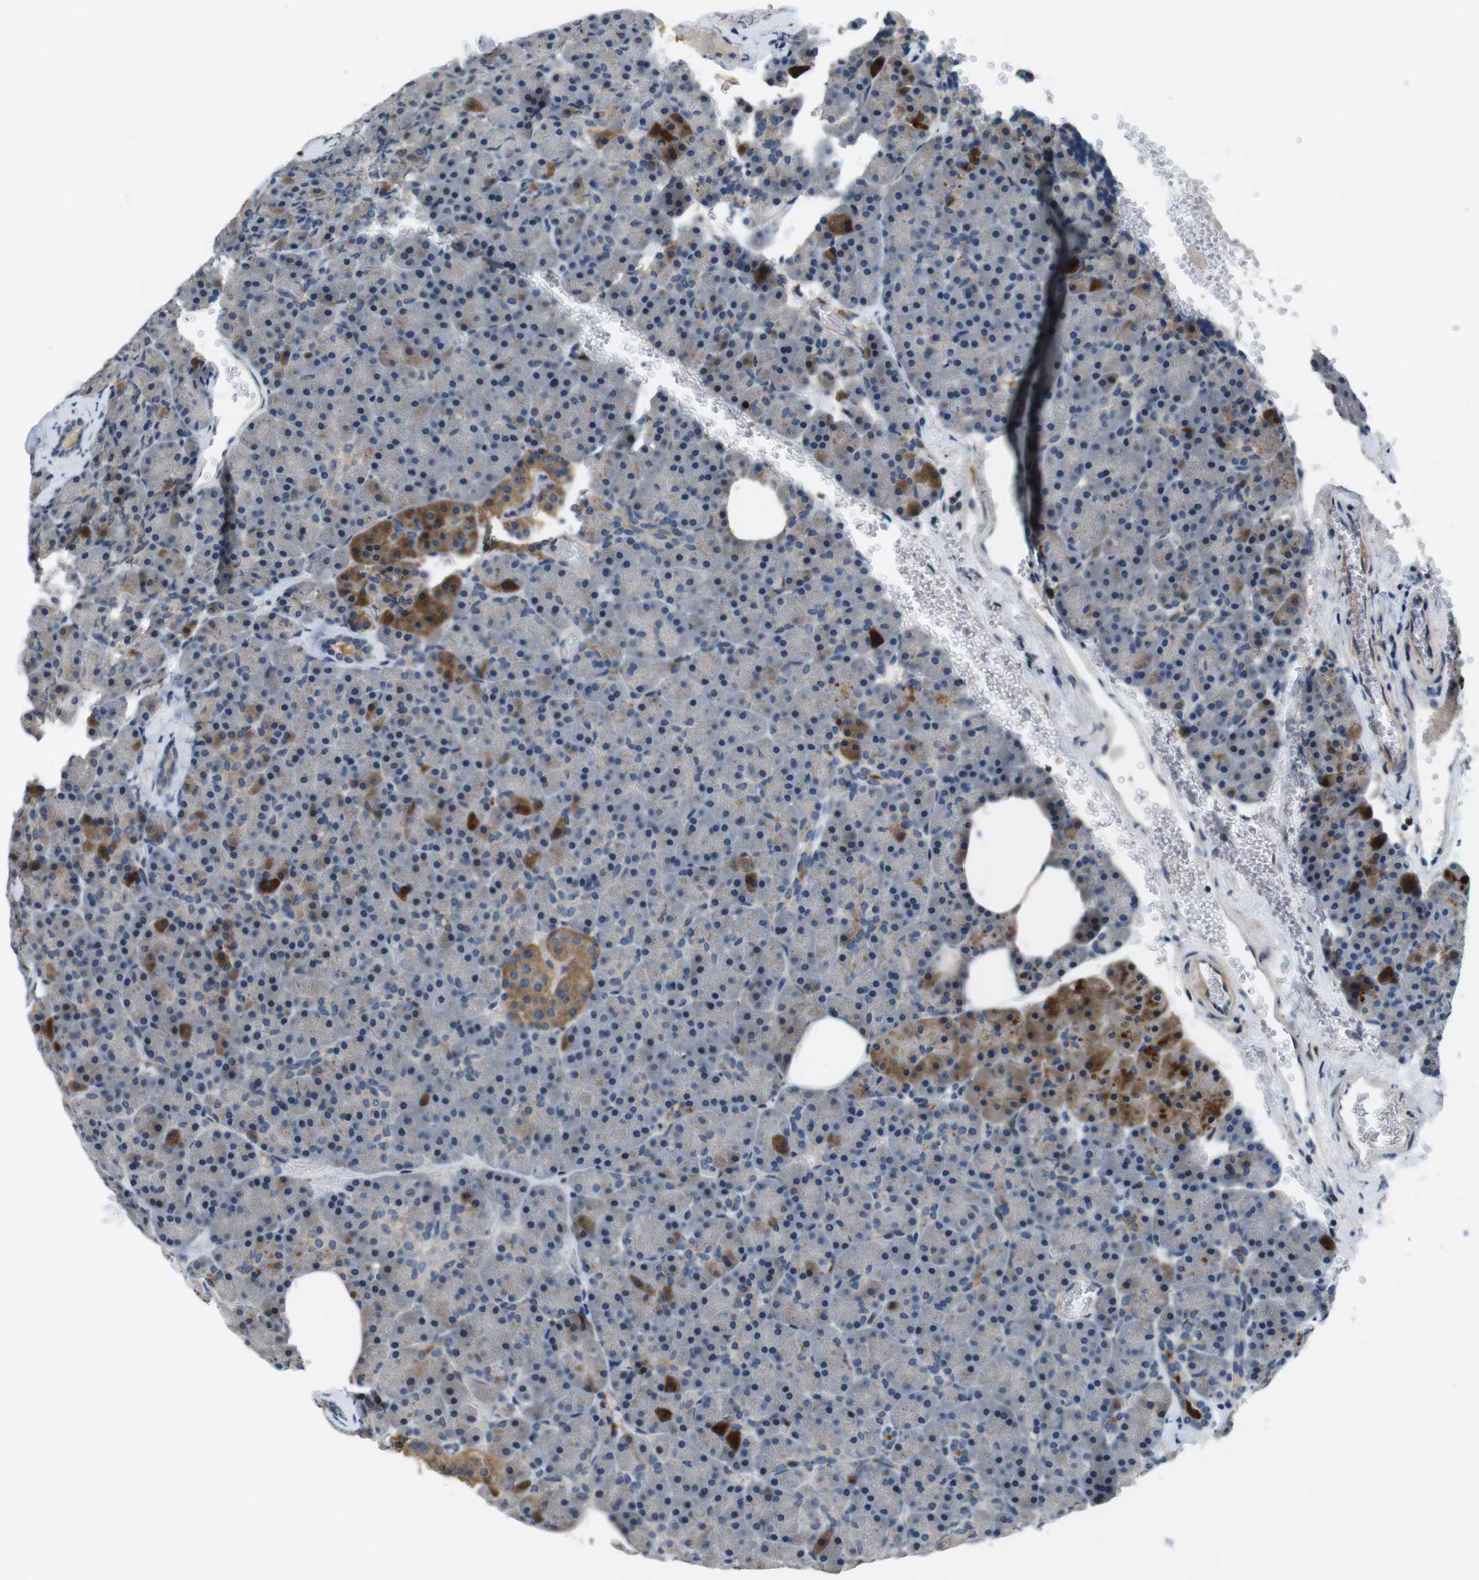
{"staining": {"intensity": "moderate", "quantity": "<25%", "location": "cytoplasmic/membranous"}, "tissue": "pancreas", "cell_type": "Exocrine glandular cells", "image_type": "normal", "snomed": [{"axis": "morphology", "description": "Normal tissue, NOS"}, {"axis": "topography", "description": "Pancreas"}], "caption": "Normal pancreas displays moderate cytoplasmic/membranous positivity in approximately <25% of exocrine glandular cells, visualized by immunohistochemistry.", "gene": "CD163L1", "patient": {"sex": "female", "age": 35}}